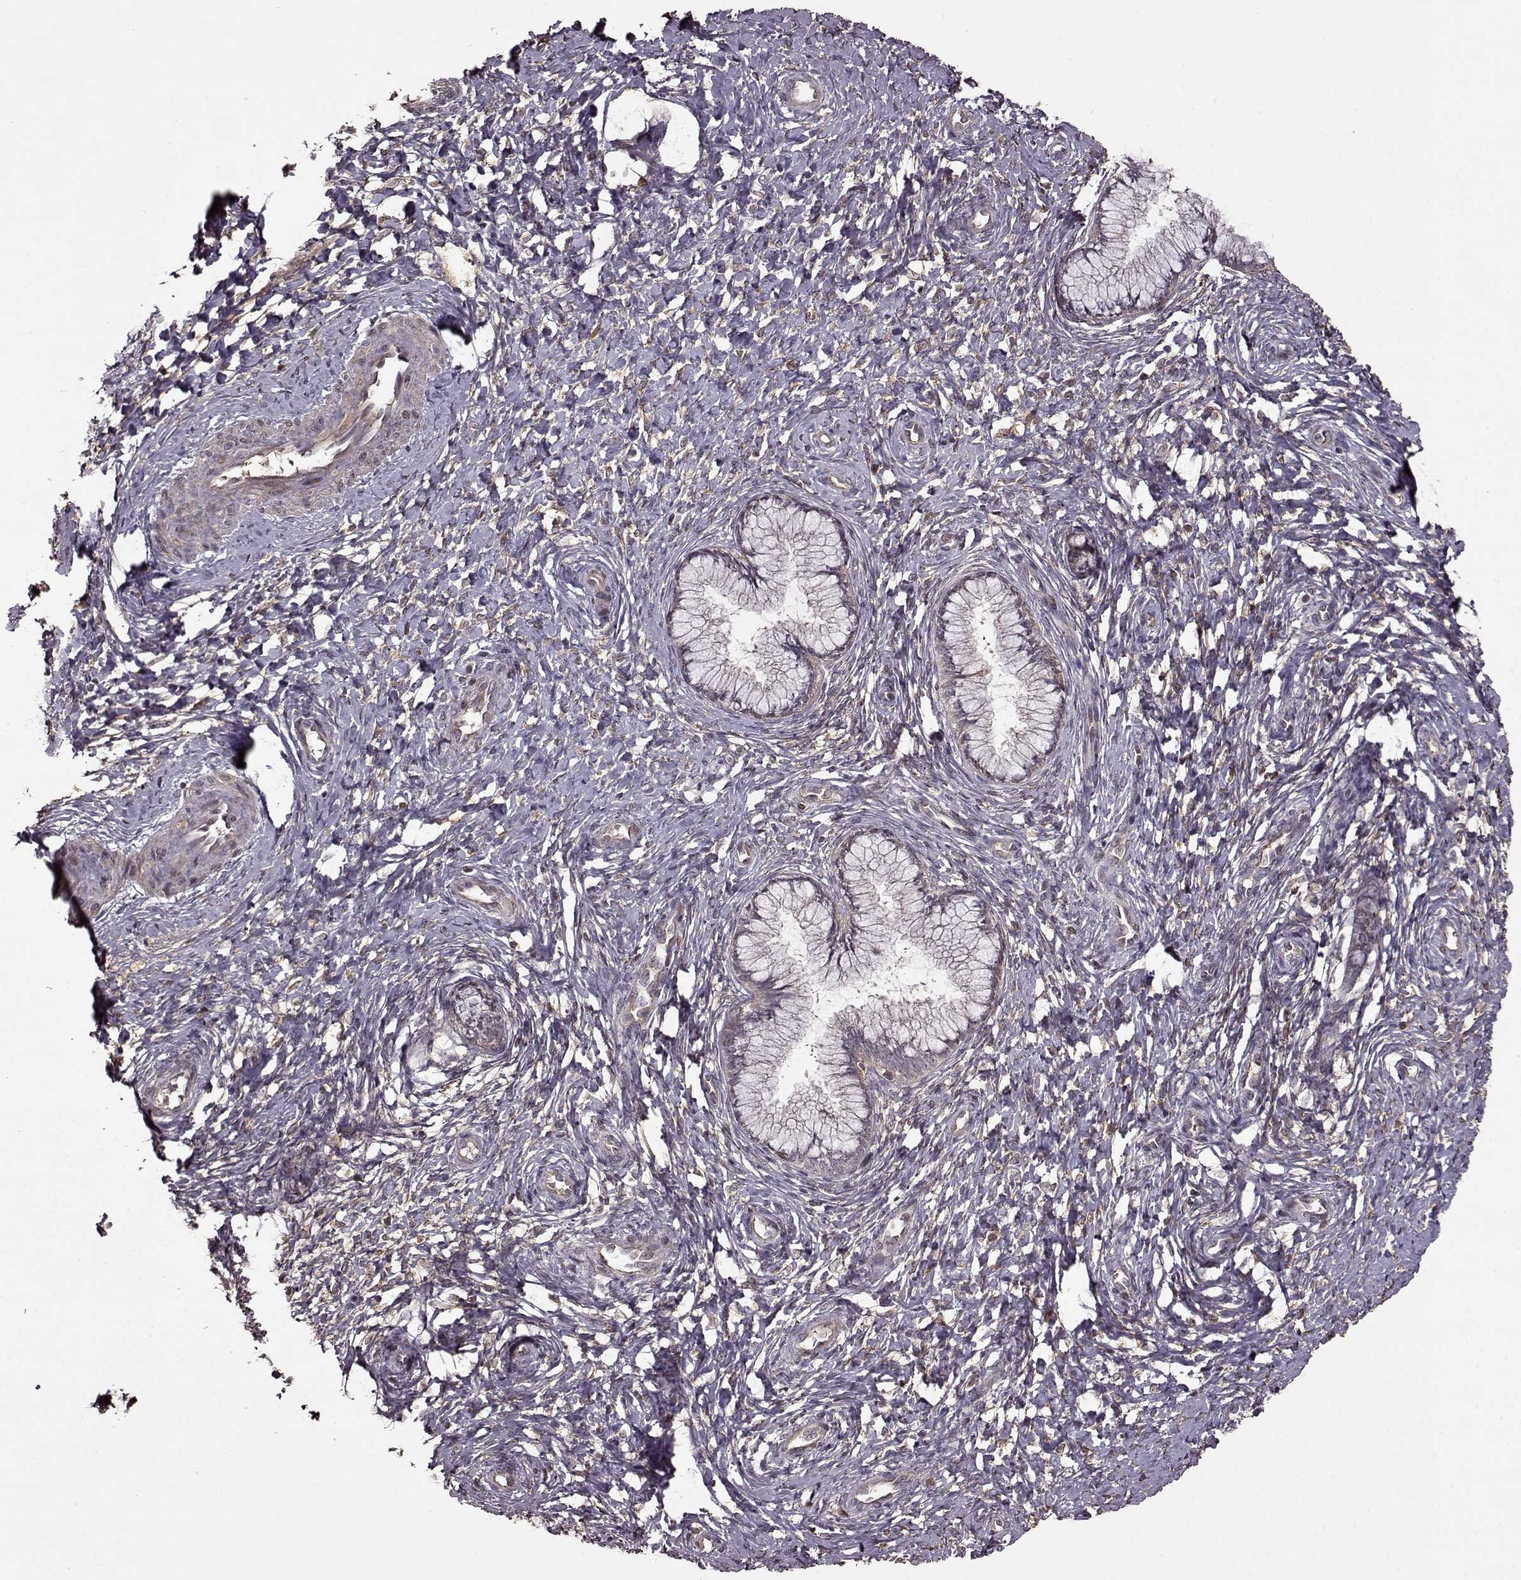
{"staining": {"intensity": "negative", "quantity": "none", "location": "none"}, "tissue": "cervix", "cell_type": "Glandular cells", "image_type": "normal", "snomed": [{"axis": "morphology", "description": "Normal tissue, NOS"}, {"axis": "topography", "description": "Cervix"}], "caption": "Immunohistochemistry (IHC) micrograph of normal cervix: human cervix stained with DAB demonstrates no significant protein staining in glandular cells.", "gene": "MAIP1", "patient": {"sex": "female", "age": 37}}